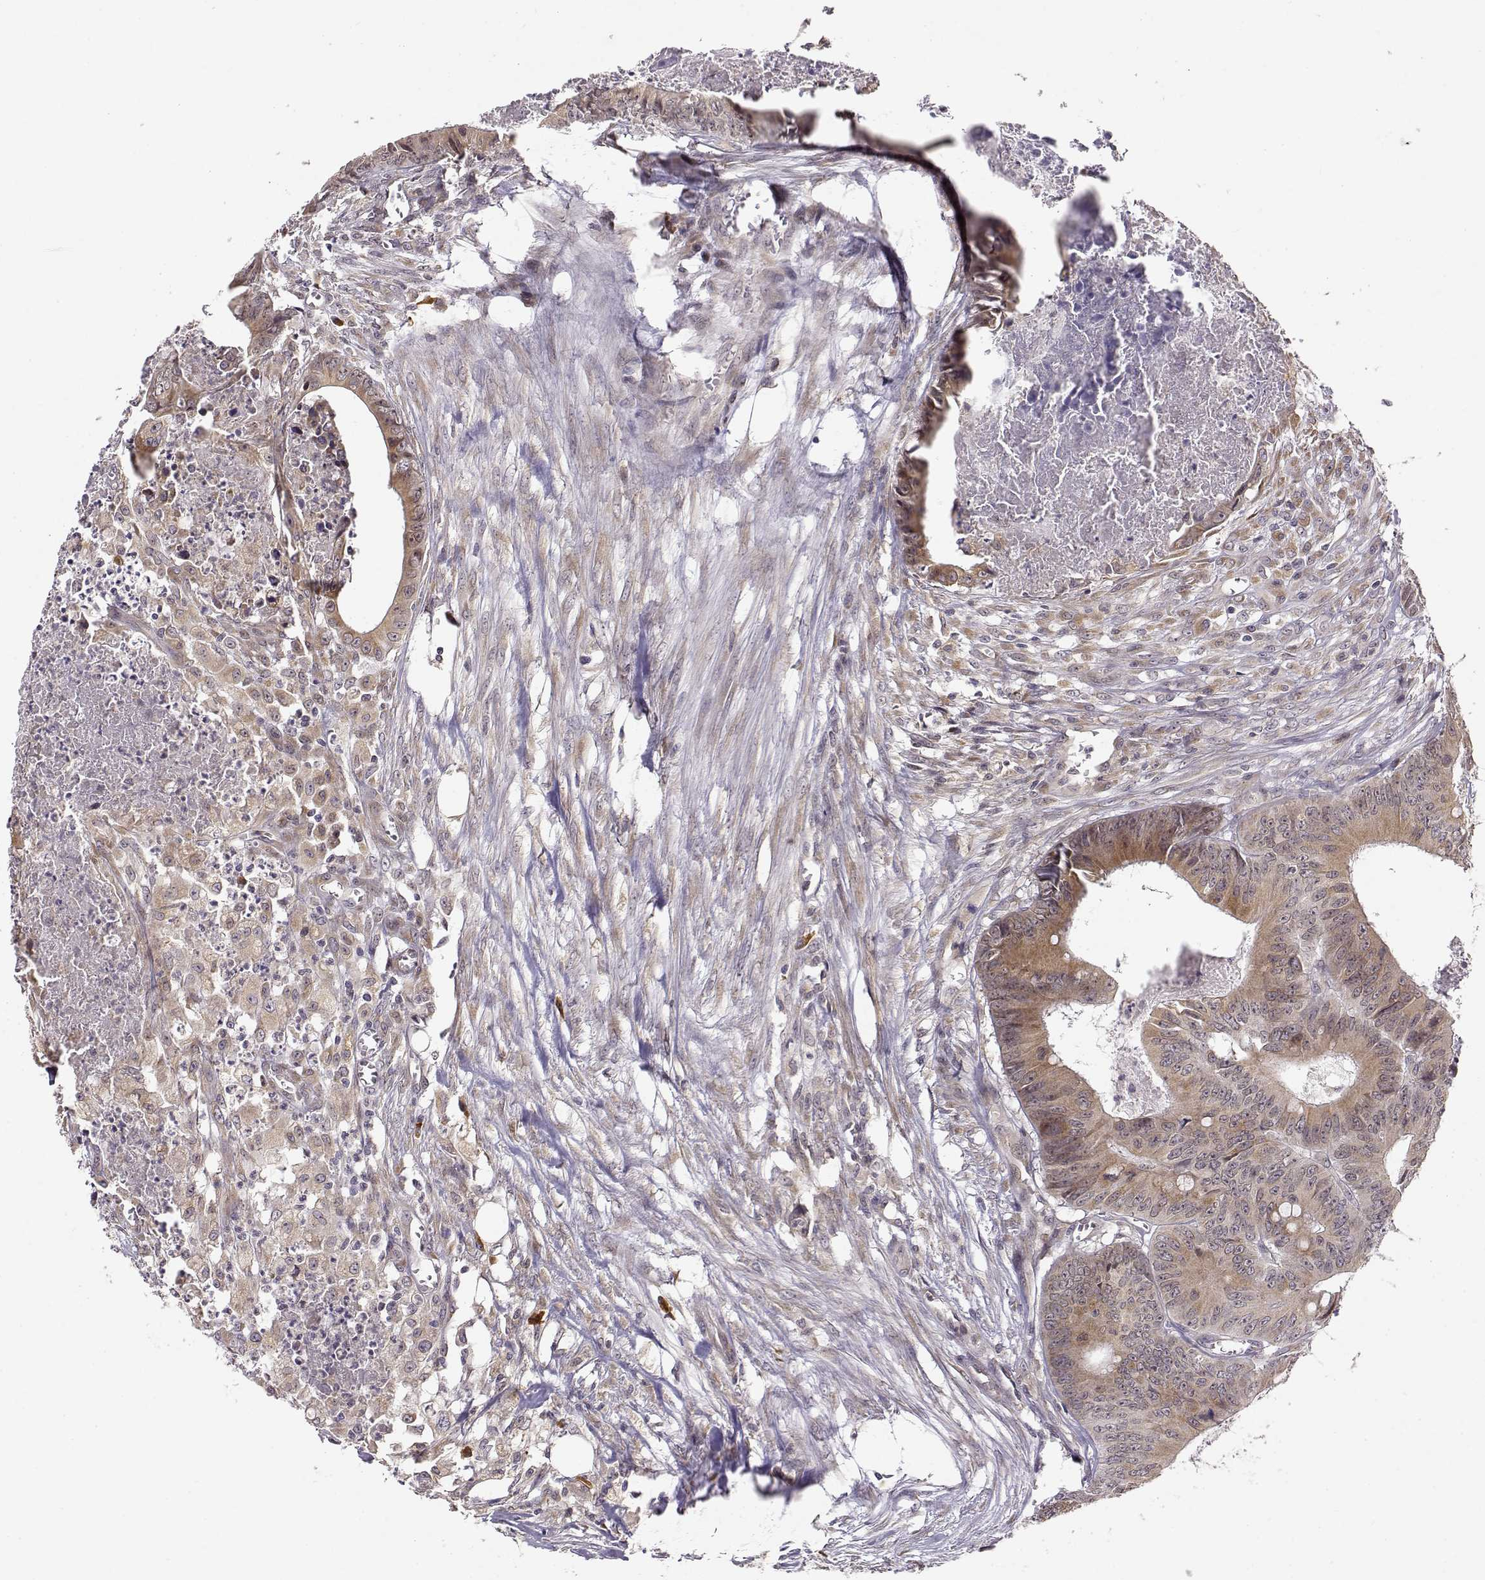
{"staining": {"intensity": "weak", "quantity": ">75%", "location": "cytoplasmic/membranous"}, "tissue": "colorectal cancer", "cell_type": "Tumor cells", "image_type": "cancer", "snomed": [{"axis": "morphology", "description": "Adenocarcinoma, NOS"}, {"axis": "topography", "description": "Colon"}], "caption": "About >75% of tumor cells in colorectal cancer exhibit weak cytoplasmic/membranous protein staining as visualized by brown immunohistochemical staining.", "gene": "ERGIC2", "patient": {"sex": "male", "age": 84}}